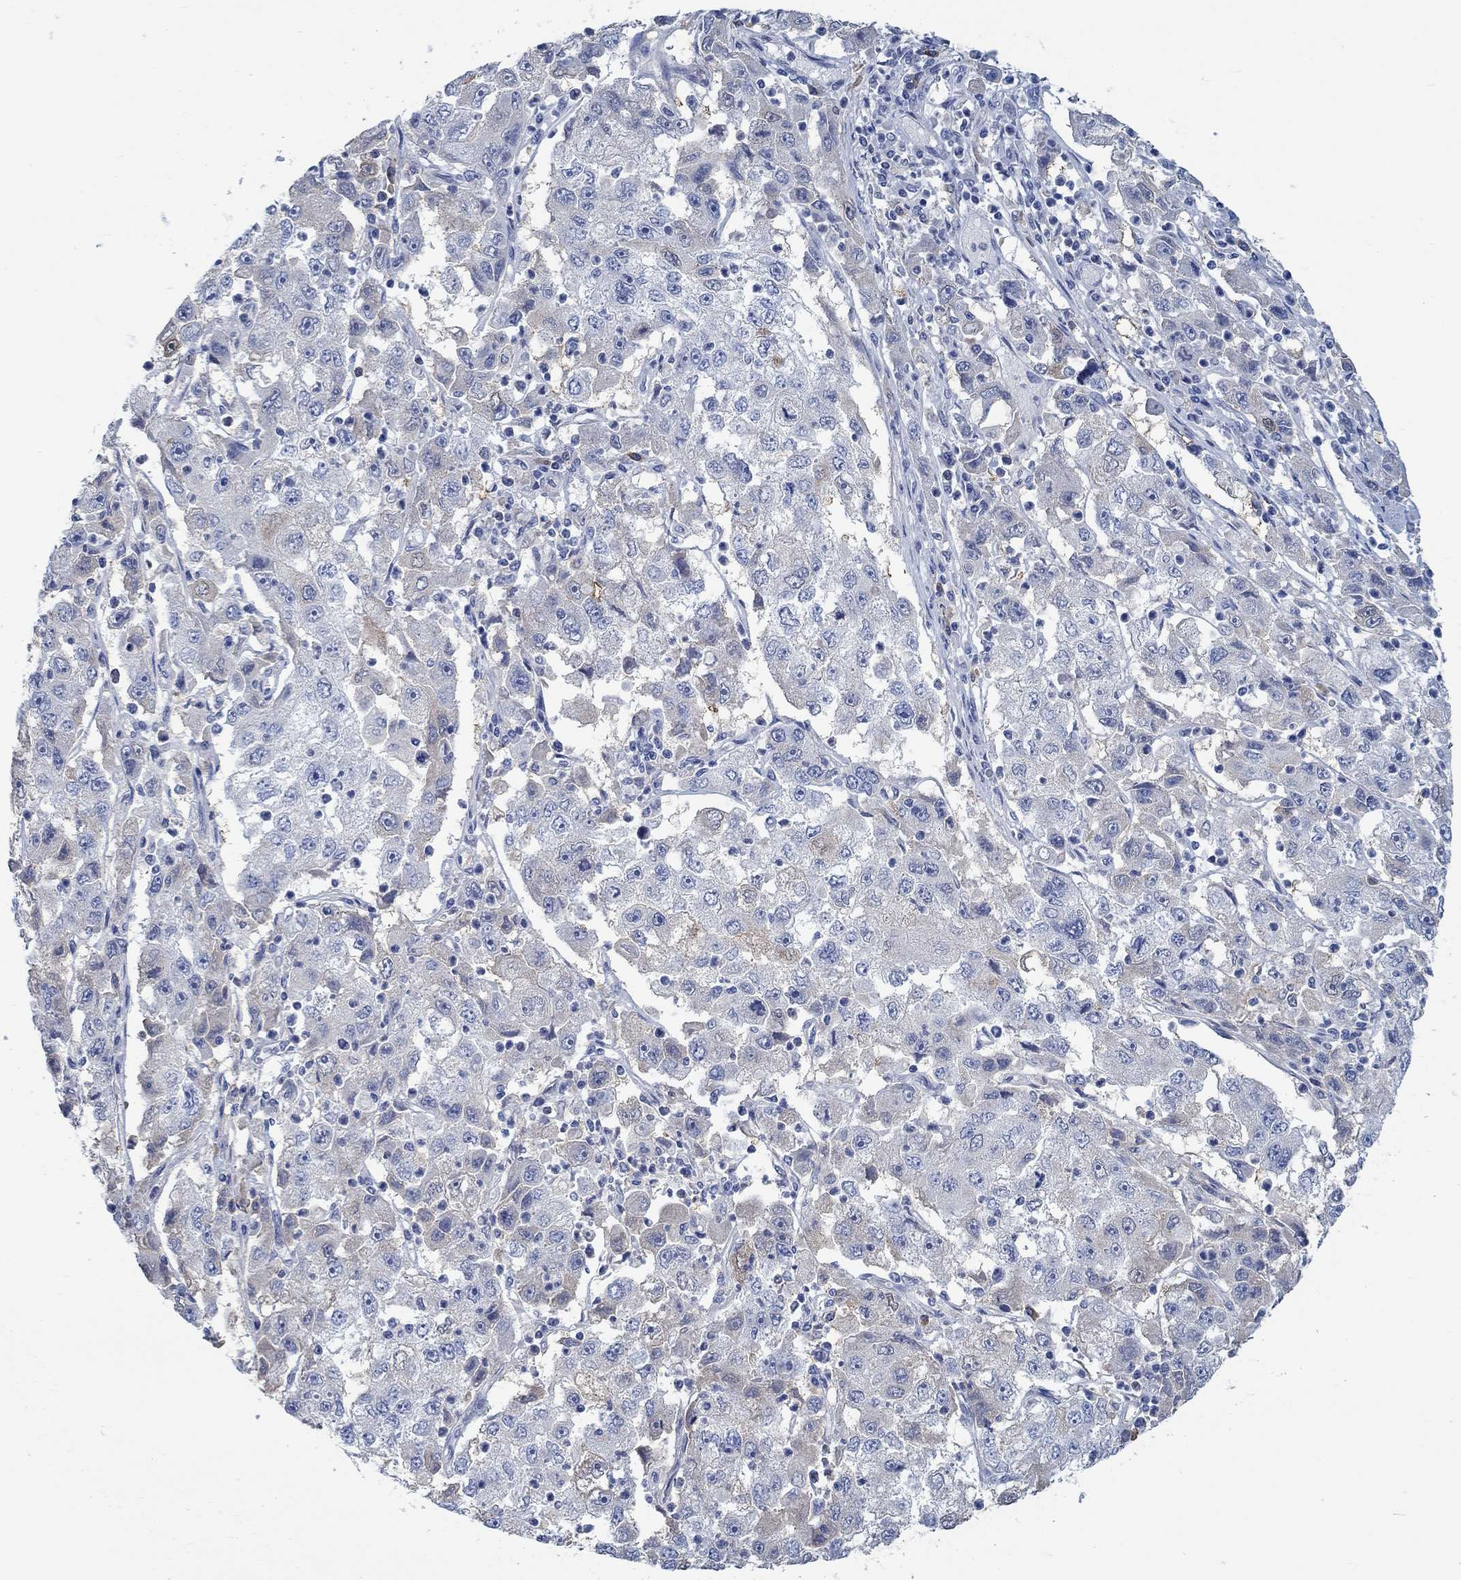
{"staining": {"intensity": "negative", "quantity": "none", "location": "none"}, "tissue": "cervical cancer", "cell_type": "Tumor cells", "image_type": "cancer", "snomed": [{"axis": "morphology", "description": "Squamous cell carcinoma, NOS"}, {"axis": "topography", "description": "Cervix"}], "caption": "An image of human cervical cancer (squamous cell carcinoma) is negative for staining in tumor cells. (DAB (3,3'-diaminobenzidine) IHC visualized using brightfield microscopy, high magnification).", "gene": "TEKT4", "patient": {"sex": "female", "age": 36}}